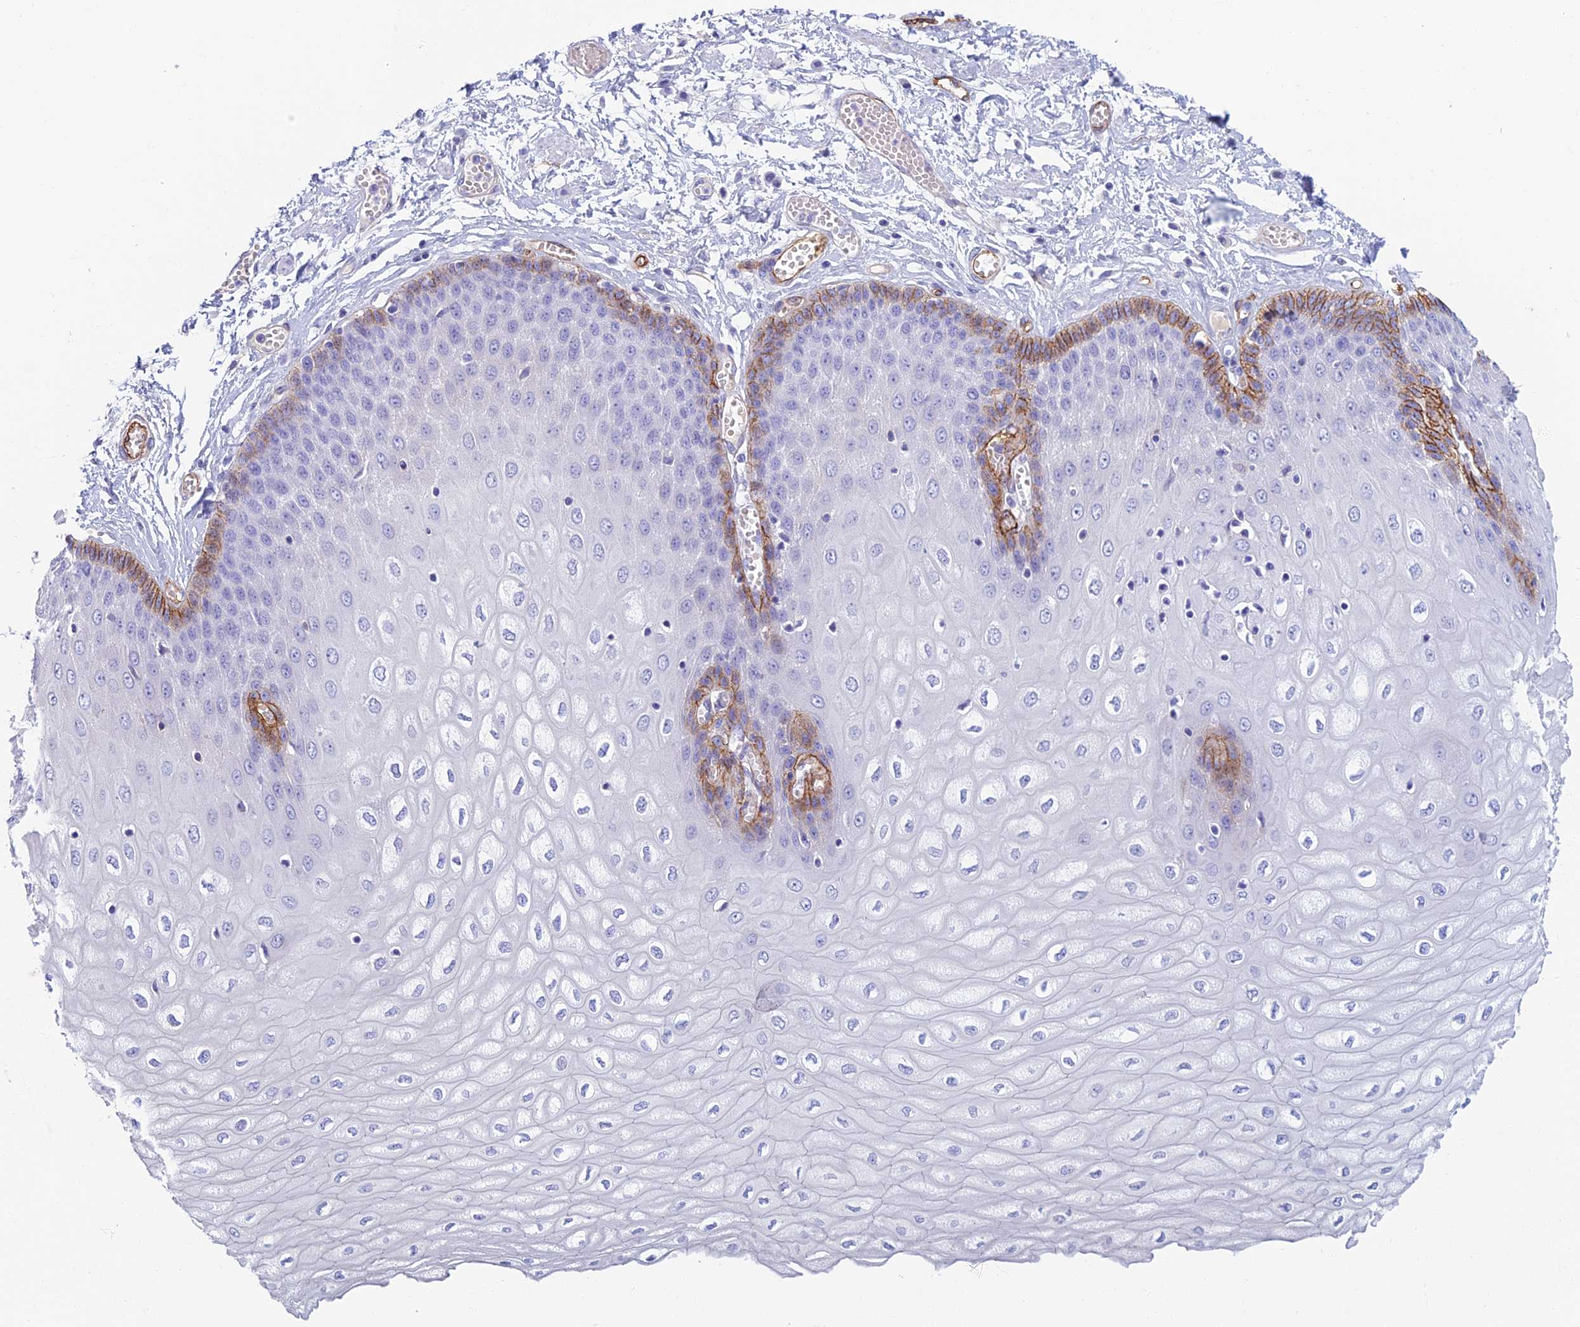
{"staining": {"intensity": "moderate", "quantity": "<25%", "location": "cytoplasmic/membranous"}, "tissue": "esophagus", "cell_type": "Squamous epithelial cells", "image_type": "normal", "snomed": [{"axis": "morphology", "description": "Normal tissue, NOS"}, {"axis": "topography", "description": "Esophagus"}], "caption": "Brown immunohistochemical staining in benign human esophagus reveals moderate cytoplasmic/membranous staining in about <25% of squamous epithelial cells.", "gene": "ETFRF1", "patient": {"sex": "male", "age": 60}}